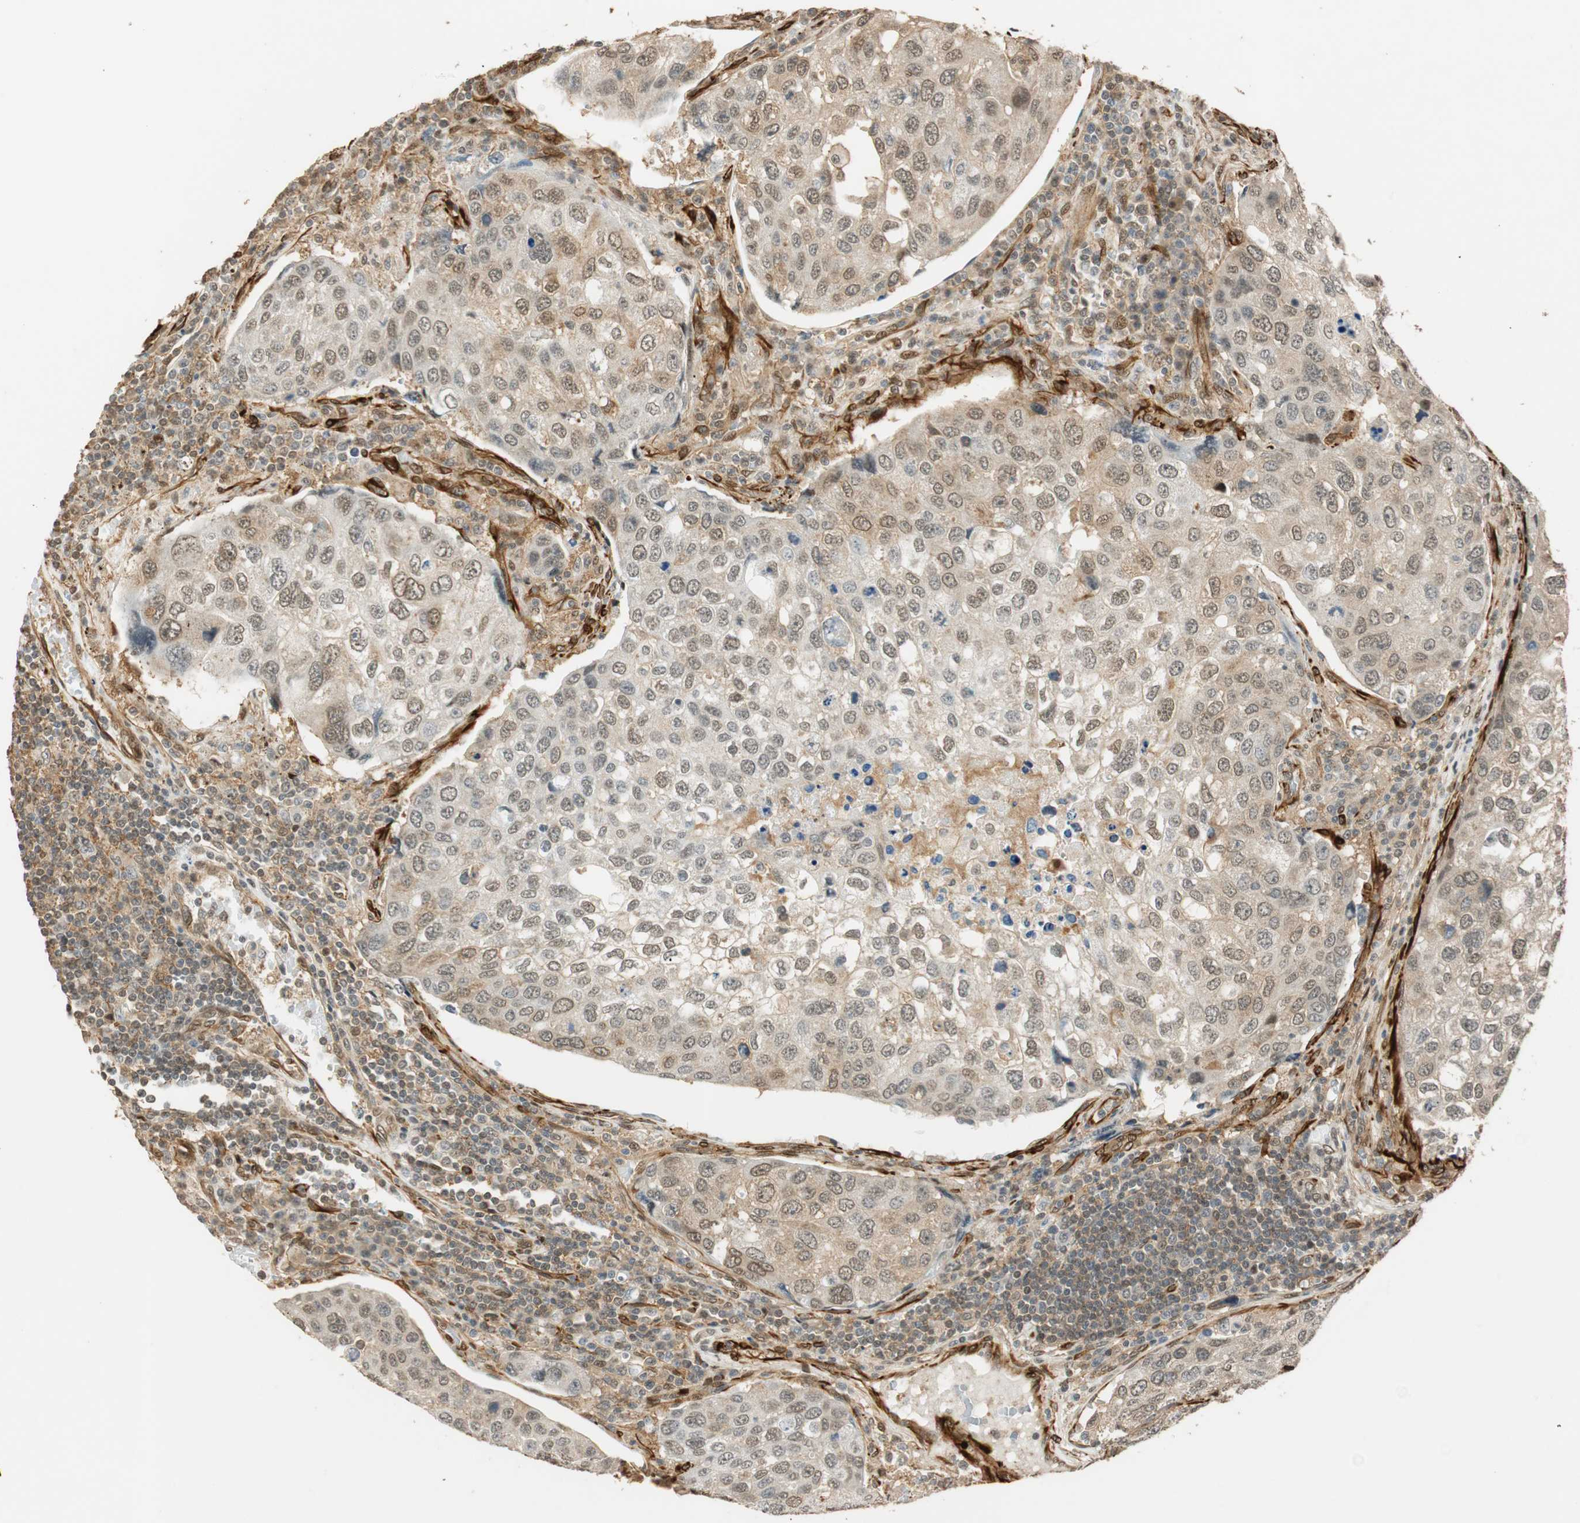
{"staining": {"intensity": "weak", "quantity": "25%-75%", "location": "cytoplasmic/membranous,nuclear"}, "tissue": "urothelial cancer", "cell_type": "Tumor cells", "image_type": "cancer", "snomed": [{"axis": "morphology", "description": "Urothelial carcinoma, High grade"}, {"axis": "topography", "description": "Lymph node"}, {"axis": "topography", "description": "Urinary bladder"}], "caption": "Immunohistochemistry (DAB (3,3'-diaminobenzidine)) staining of urothelial cancer demonstrates weak cytoplasmic/membranous and nuclear protein positivity in about 25%-75% of tumor cells. The staining is performed using DAB (3,3'-diaminobenzidine) brown chromogen to label protein expression. The nuclei are counter-stained blue using hematoxylin.", "gene": "NES", "patient": {"sex": "male", "age": 51}}